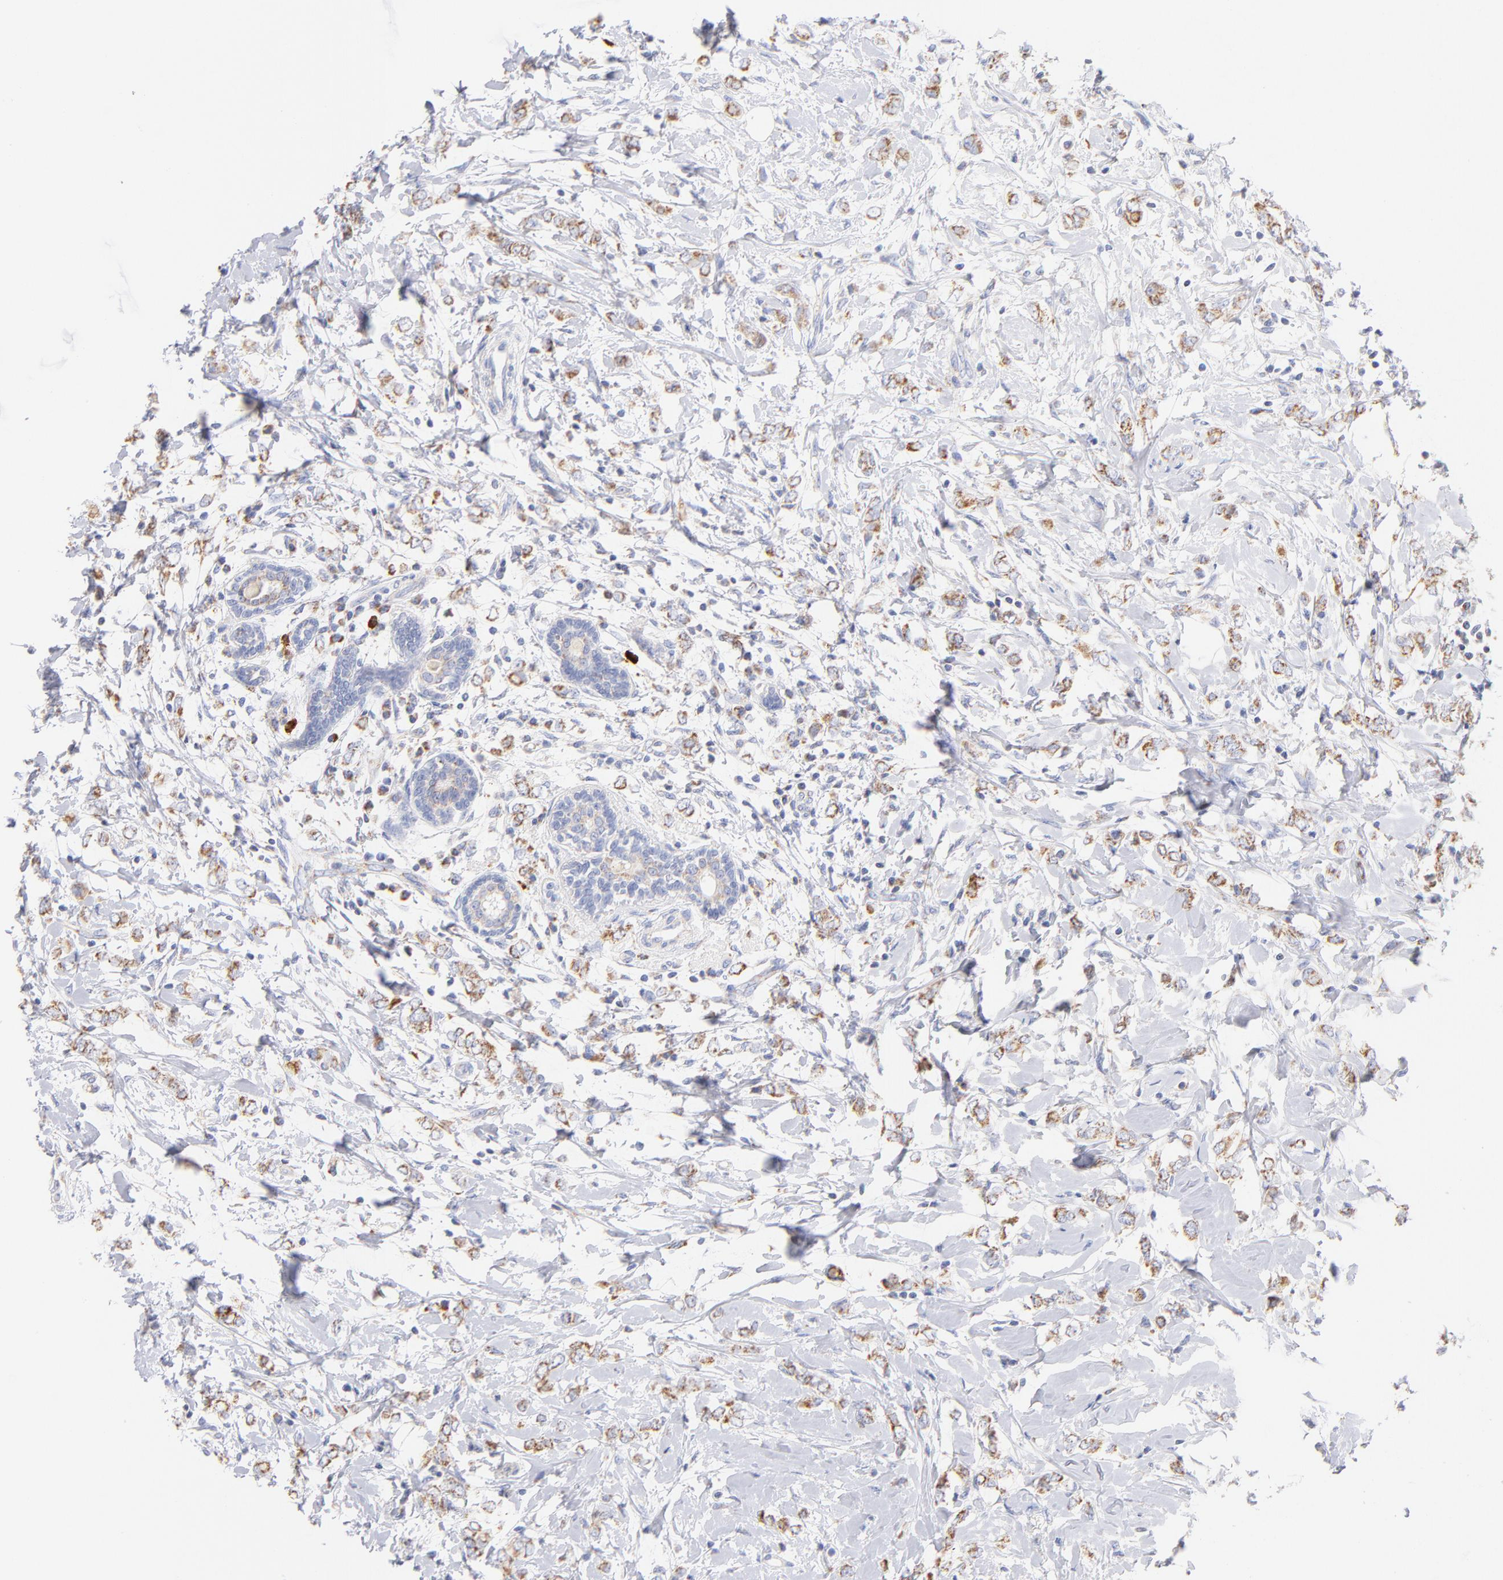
{"staining": {"intensity": "moderate", "quantity": ">75%", "location": "cytoplasmic/membranous"}, "tissue": "breast cancer", "cell_type": "Tumor cells", "image_type": "cancer", "snomed": [{"axis": "morphology", "description": "Normal tissue, NOS"}, {"axis": "morphology", "description": "Lobular carcinoma"}, {"axis": "topography", "description": "Breast"}], "caption": "Moderate cytoplasmic/membranous staining for a protein is appreciated in approximately >75% of tumor cells of breast cancer using IHC.", "gene": "AIFM1", "patient": {"sex": "female", "age": 47}}